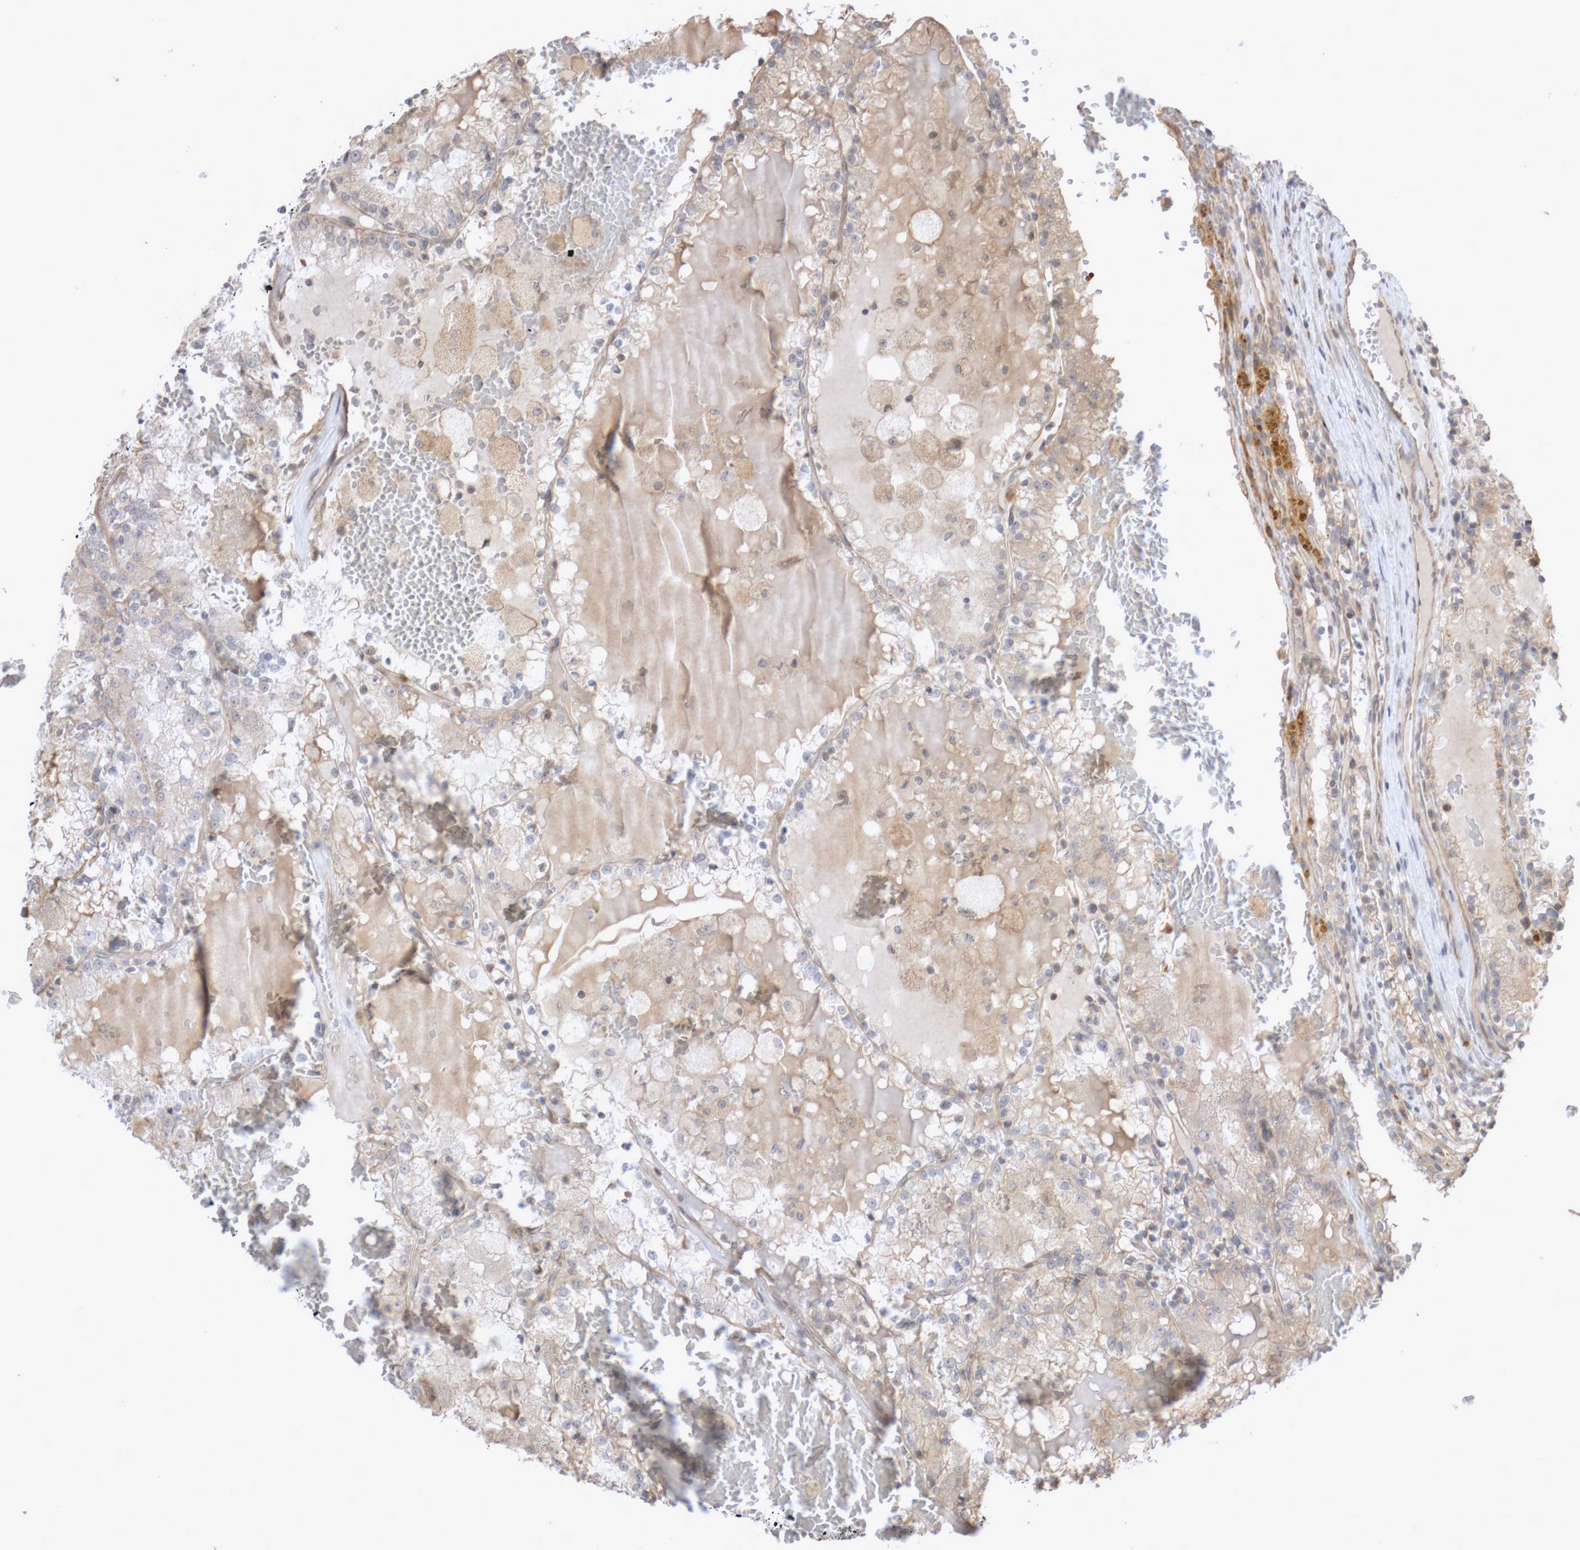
{"staining": {"intensity": "negative", "quantity": "none", "location": "none"}, "tissue": "renal cancer", "cell_type": "Tumor cells", "image_type": "cancer", "snomed": [{"axis": "morphology", "description": "Adenocarcinoma, NOS"}, {"axis": "topography", "description": "Kidney"}], "caption": "This is an IHC image of human renal cancer (adenocarcinoma). There is no staining in tumor cells.", "gene": "DPH7", "patient": {"sex": "female", "age": 56}}